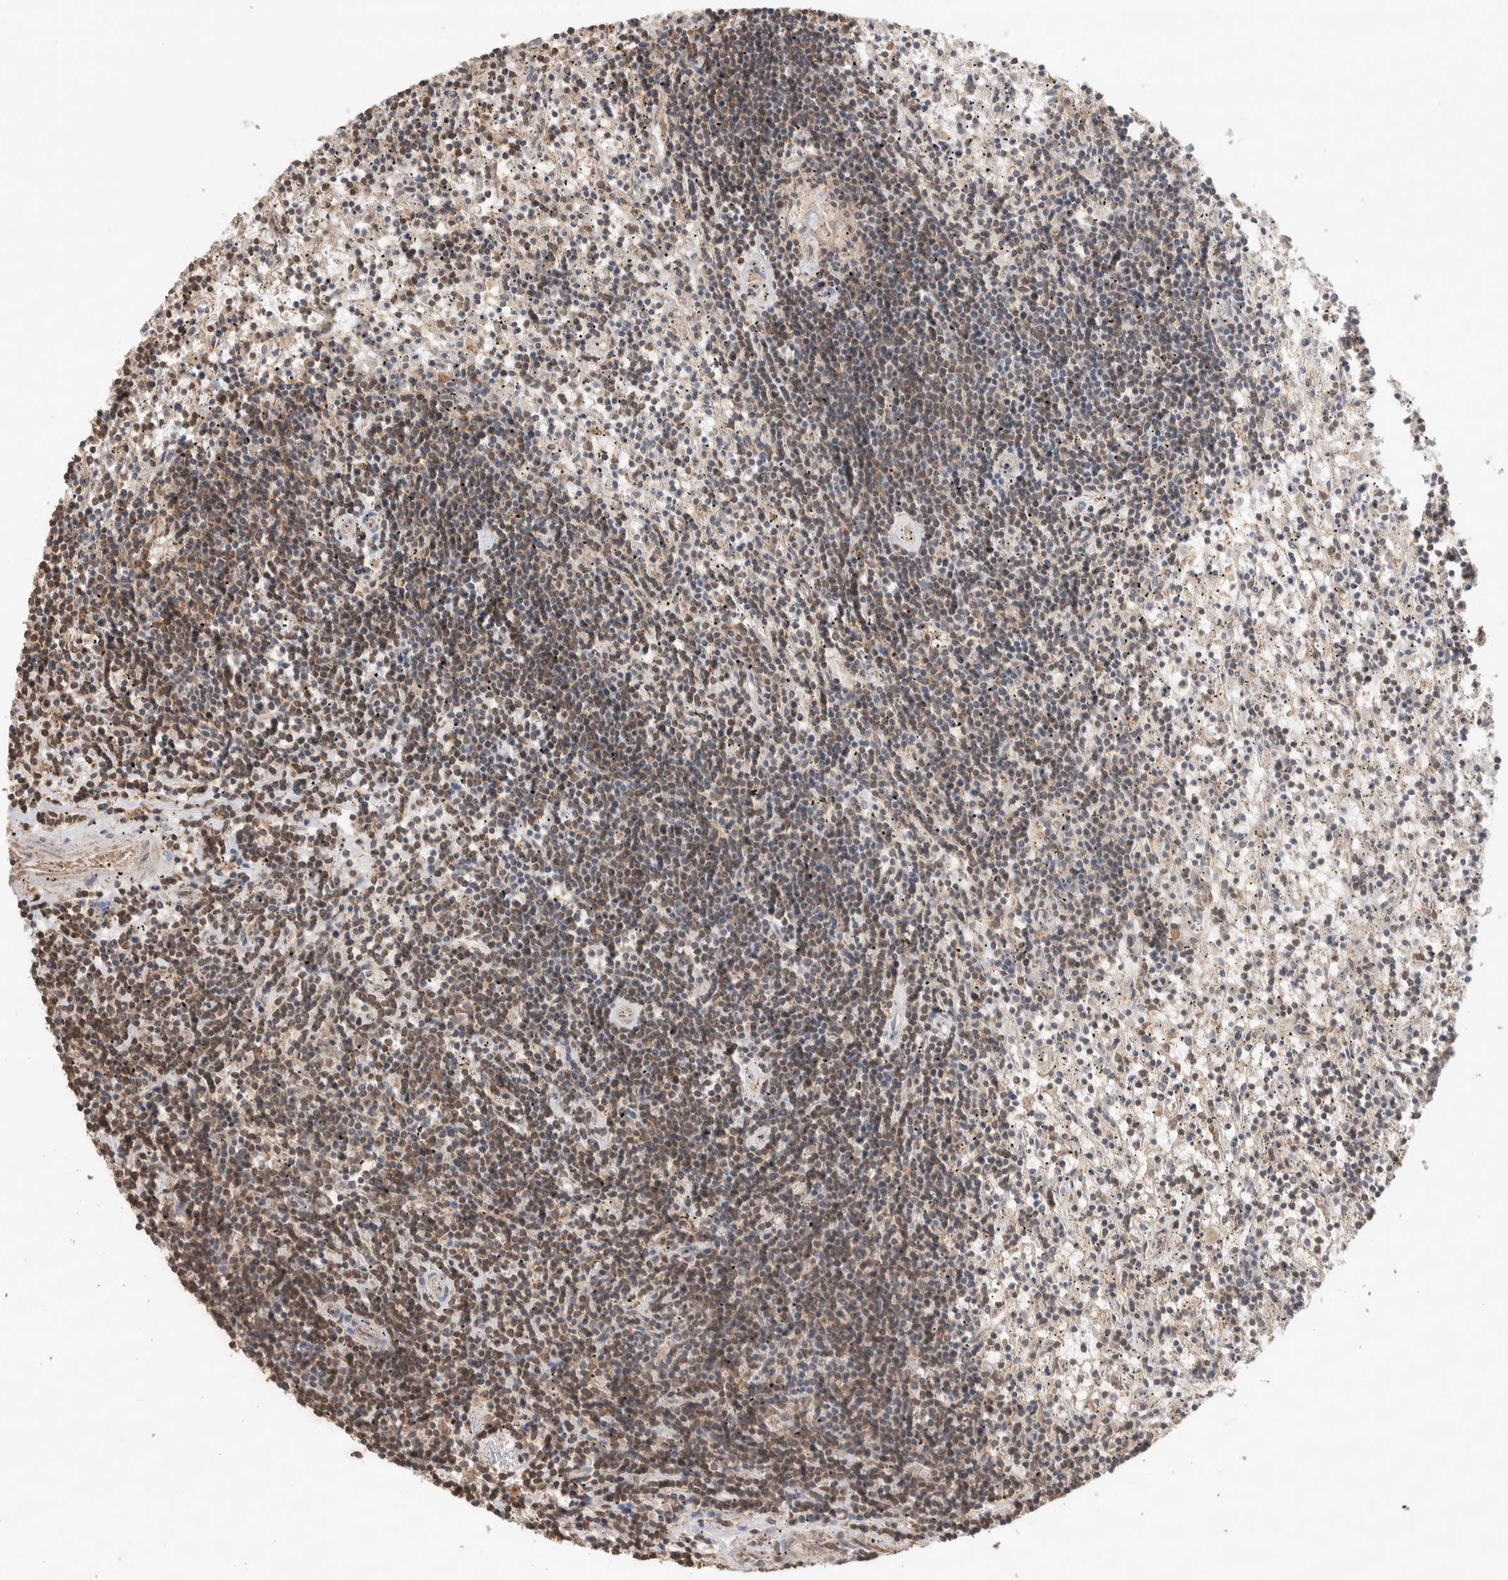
{"staining": {"intensity": "moderate", "quantity": "25%-75%", "location": "cytoplasmic/membranous"}, "tissue": "lymphoma", "cell_type": "Tumor cells", "image_type": "cancer", "snomed": [{"axis": "morphology", "description": "Malignant lymphoma, non-Hodgkin's type, Low grade"}, {"axis": "topography", "description": "Spleen"}], "caption": "DAB (3,3'-diaminobenzidine) immunohistochemical staining of lymphoma shows moderate cytoplasmic/membranous protein expression in about 25%-75% of tumor cells.", "gene": "IMMP2L", "patient": {"sex": "male", "age": 76}}